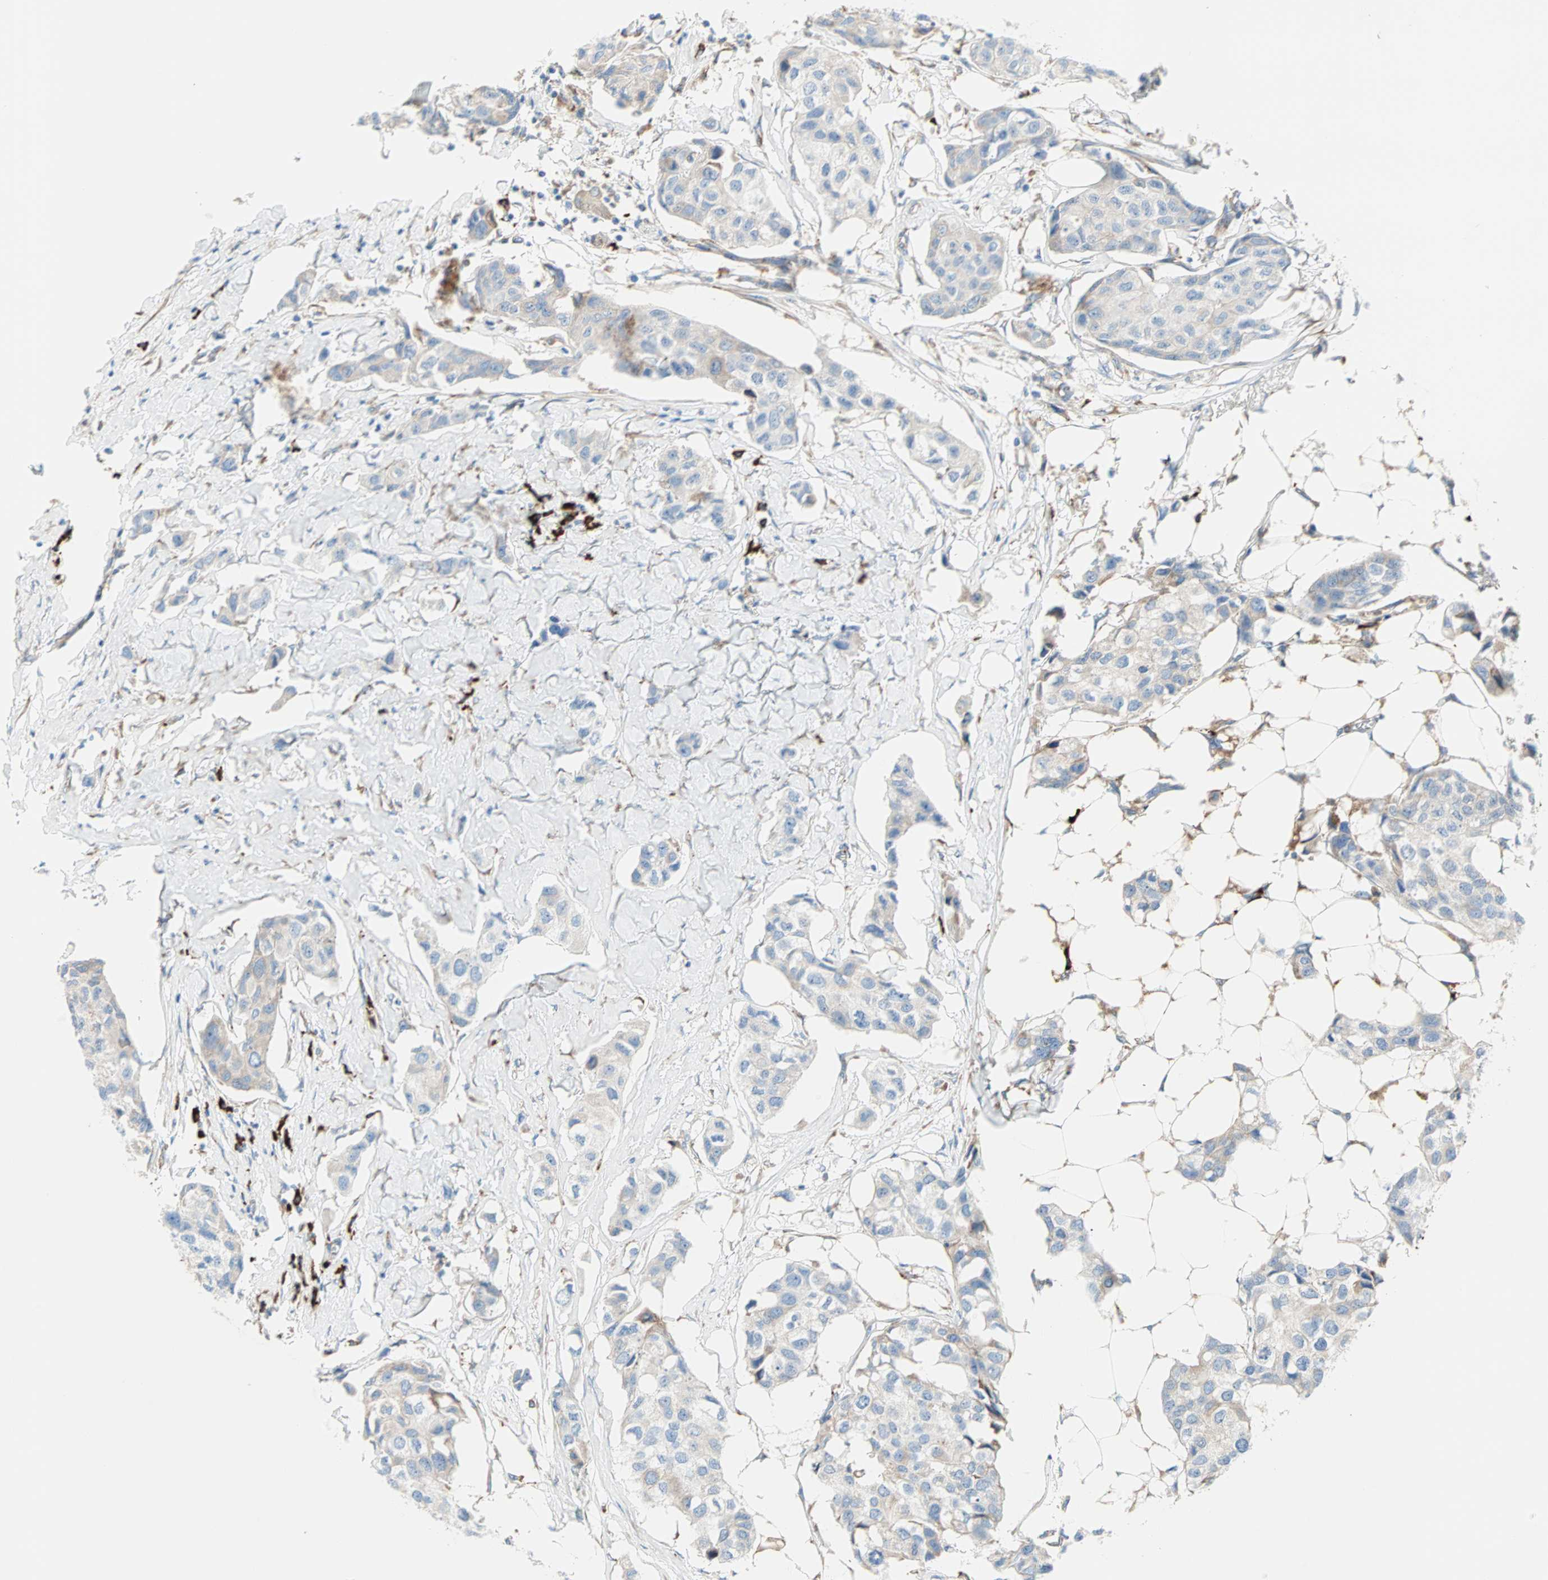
{"staining": {"intensity": "weak", "quantity": "25%-75%", "location": "cytoplasmic/membranous"}, "tissue": "breast cancer", "cell_type": "Tumor cells", "image_type": "cancer", "snomed": [{"axis": "morphology", "description": "Duct carcinoma"}, {"axis": "topography", "description": "Breast"}], "caption": "The histopathology image exhibits a brown stain indicating the presence of a protein in the cytoplasmic/membranous of tumor cells in breast cancer.", "gene": "PLCXD1", "patient": {"sex": "female", "age": 80}}